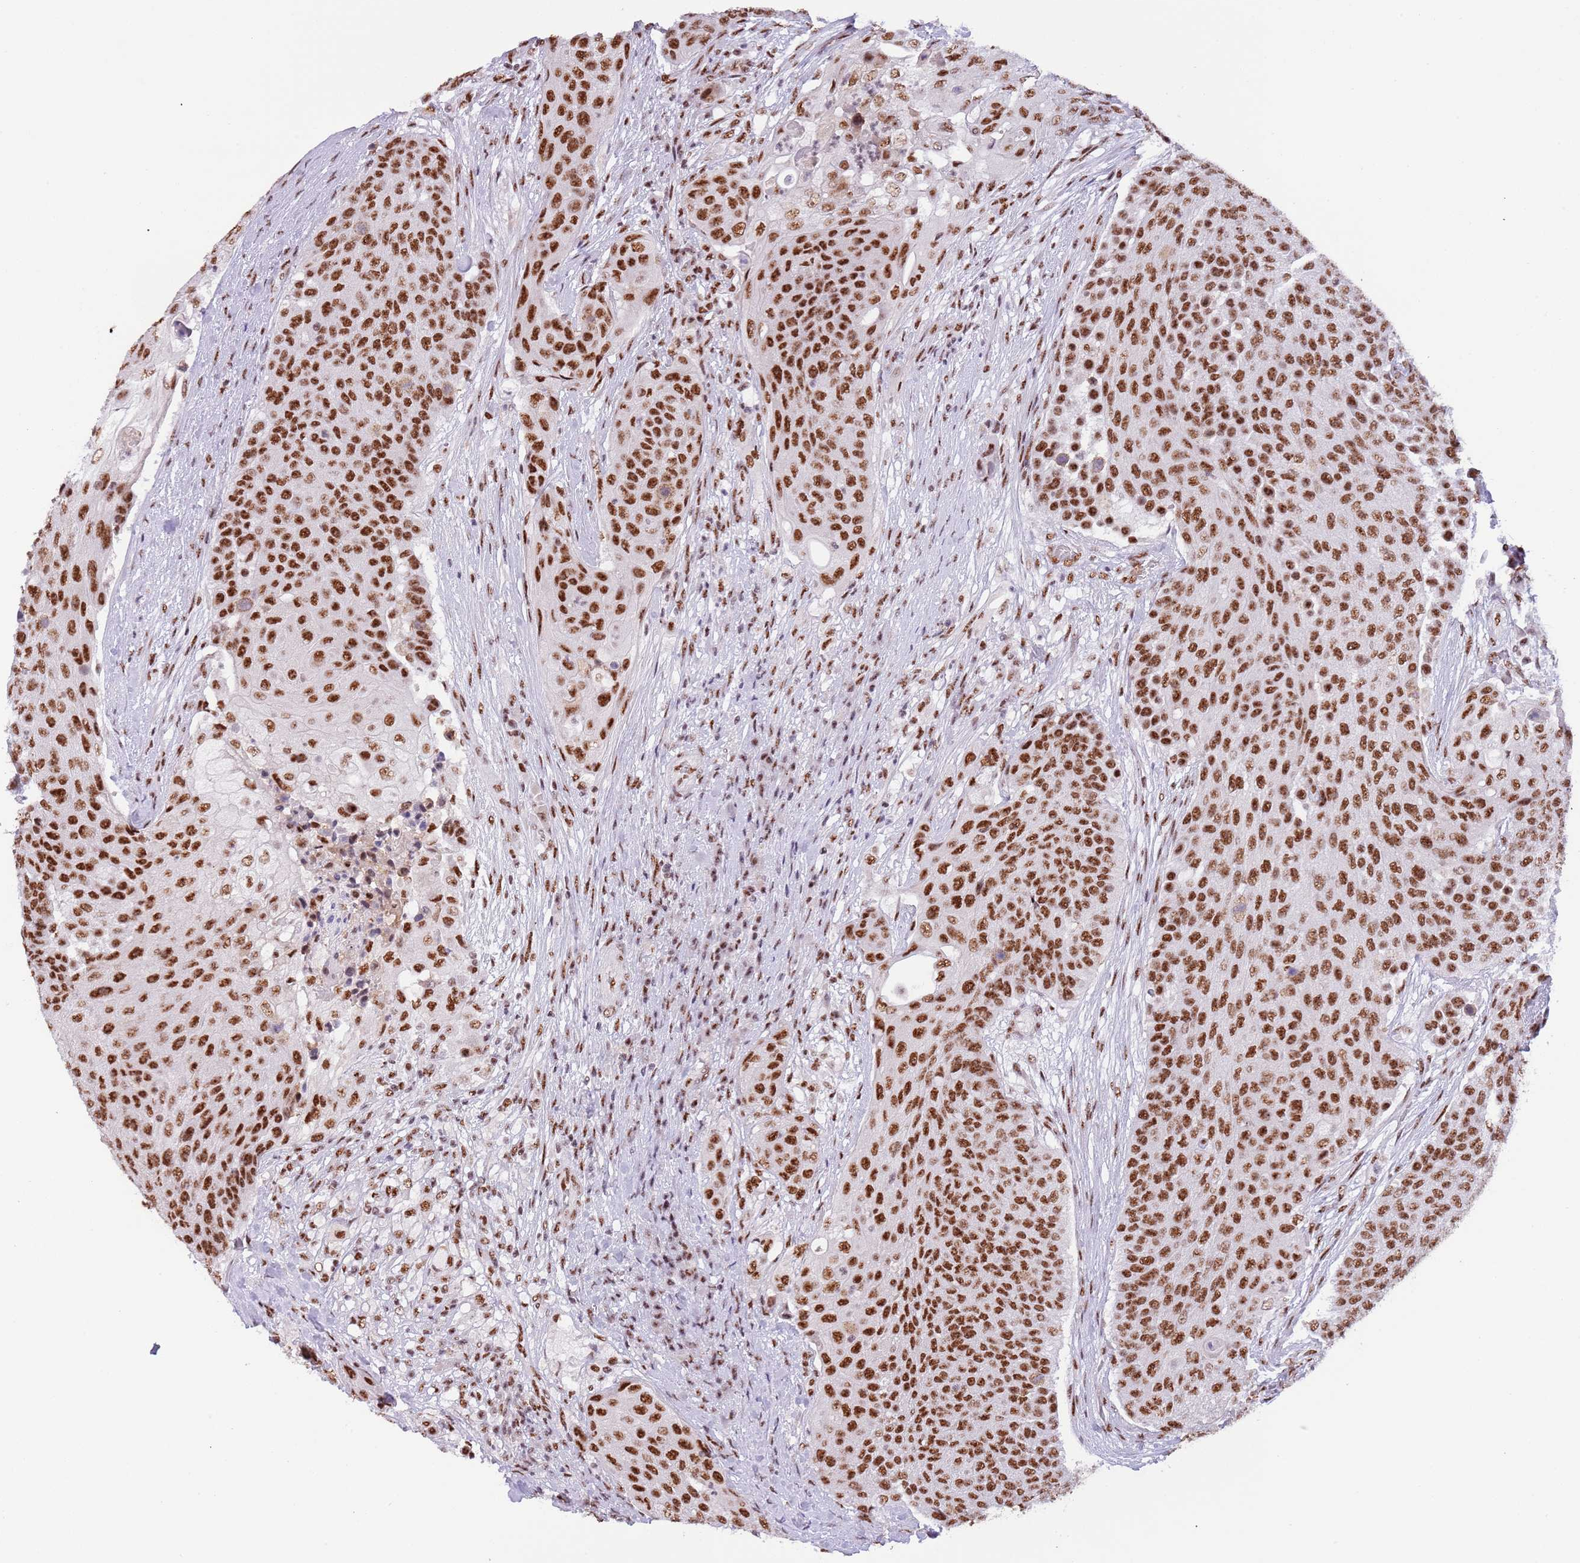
{"staining": {"intensity": "strong", "quantity": ">75%", "location": "nuclear"}, "tissue": "urothelial cancer", "cell_type": "Tumor cells", "image_type": "cancer", "snomed": [{"axis": "morphology", "description": "Urothelial carcinoma, High grade"}, {"axis": "topography", "description": "Urinary bladder"}], "caption": "High-magnification brightfield microscopy of urothelial cancer stained with DAB (3,3'-diaminobenzidine) (brown) and counterstained with hematoxylin (blue). tumor cells exhibit strong nuclear staining is identified in approximately>75% of cells. (brown staining indicates protein expression, while blue staining denotes nuclei).", "gene": "SF3A2", "patient": {"sex": "female", "age": 63}}